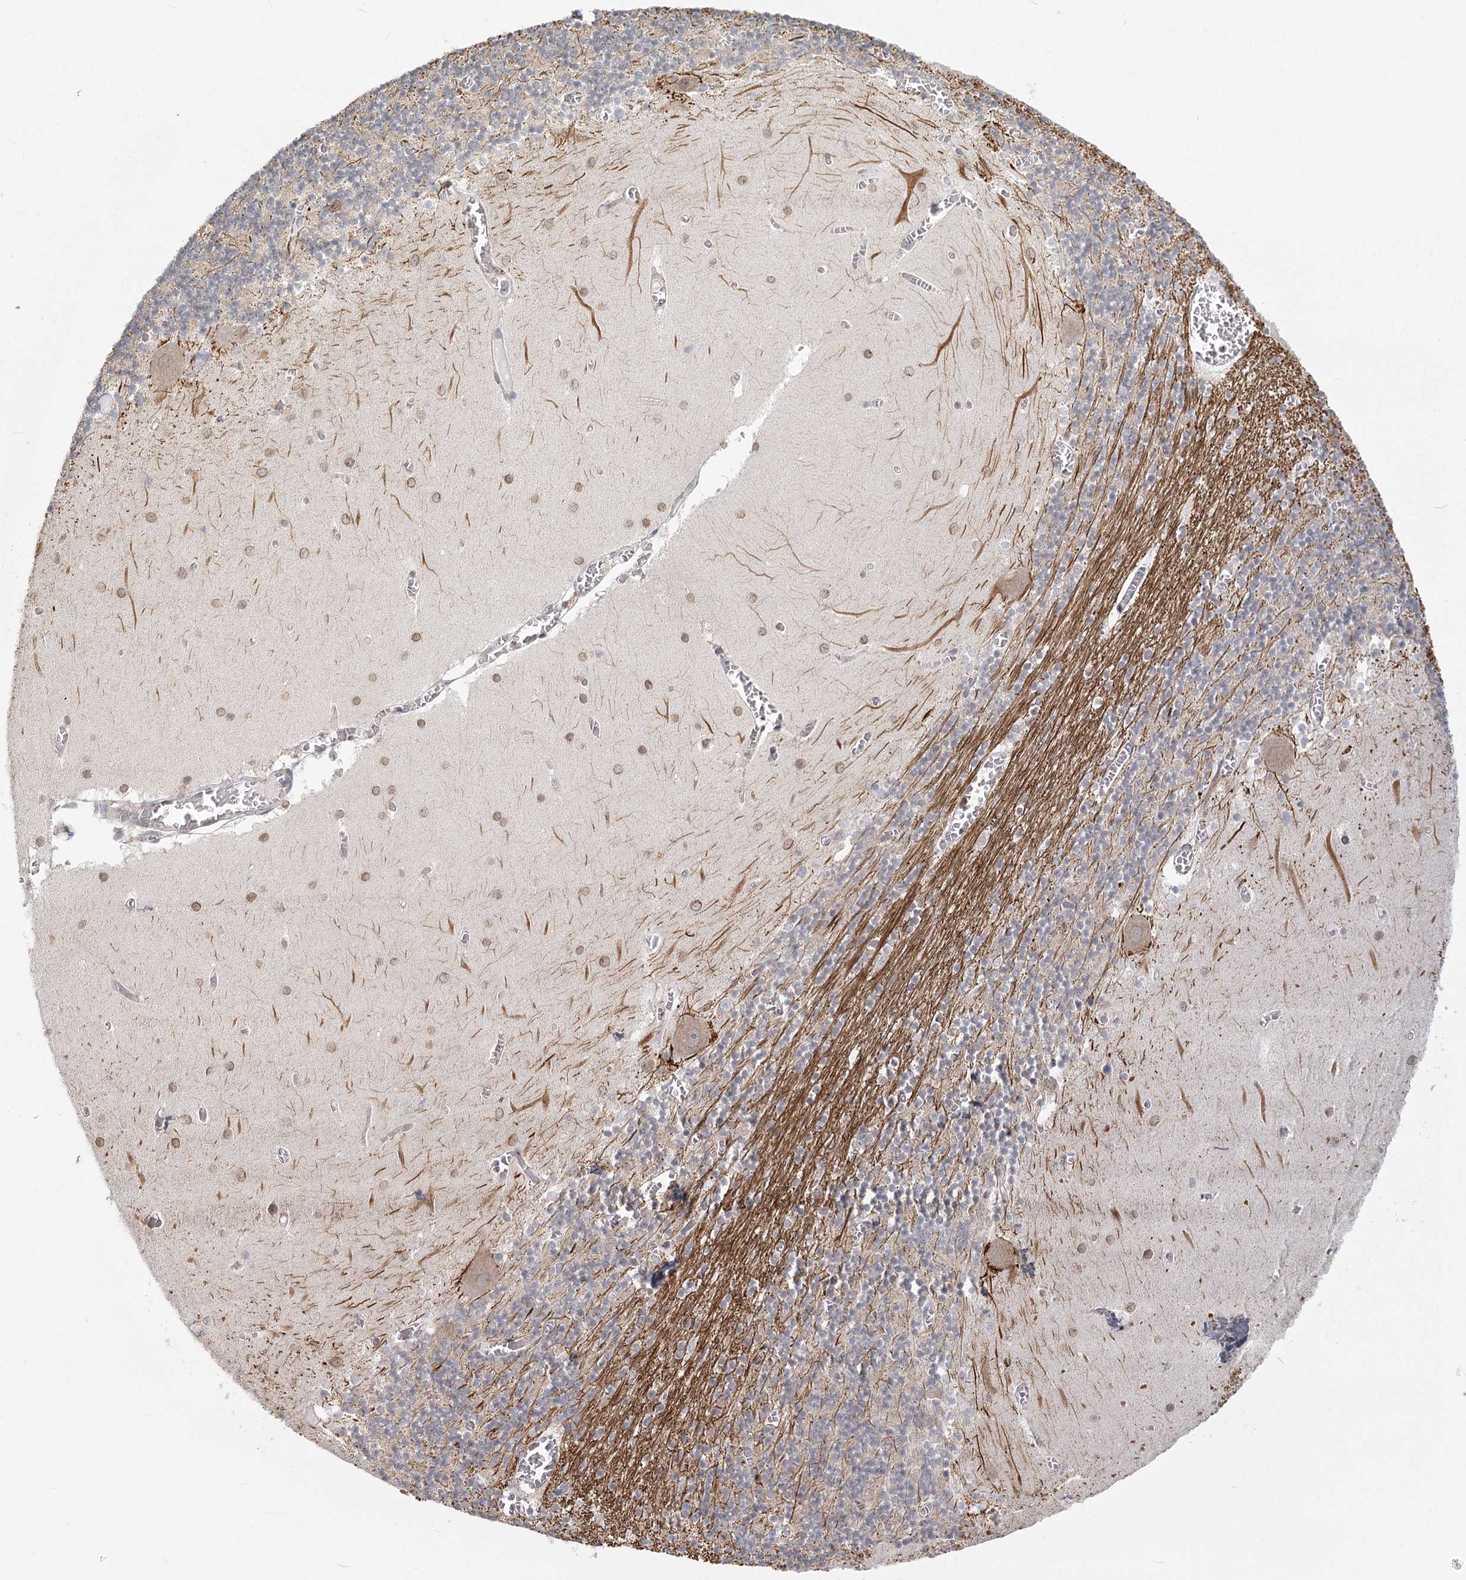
{"staining": {"intensity": "weak", "quantity": "25%-75%", "location": "cytoplasmic/membranous"}, "tissue": "cerebellum", "cell_type": "Cells in granular layer", "image_type": "normal", "snomed": [{"axis": "morphology", "description": "Normal tissue, NOS"}, {"axis": "topography", "description": "Cerebellum"}], "caption": "Immunohistochemistry (DAB) staining of benign cerebellum demonstrates weak cytoplasmic/membranous protein staining in approximately 25%-75% of cells in granular layer.", "gene": "LACTB", "patient": {"sex": "female", "age": 28}}